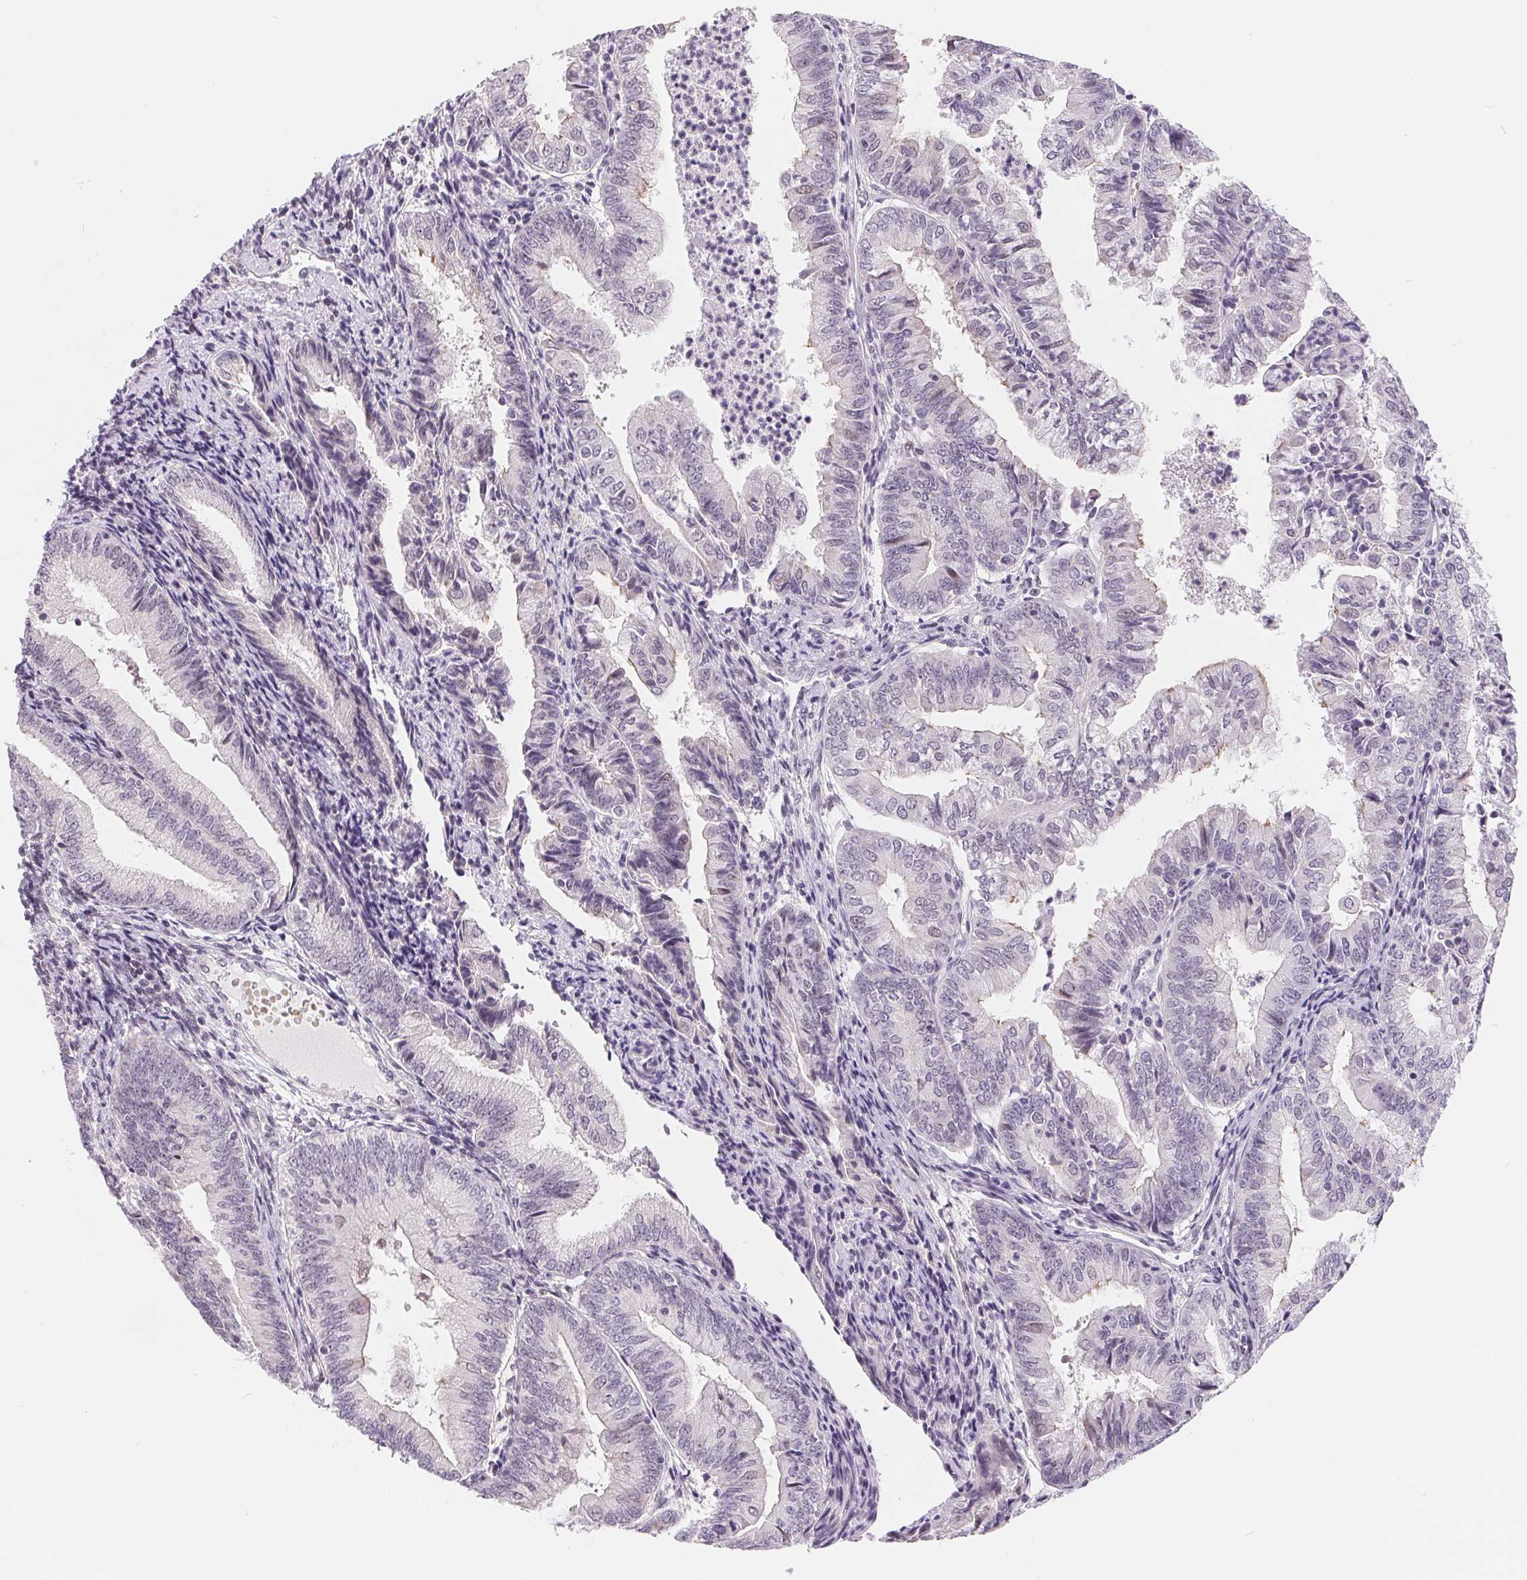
{"staining": {"intensity": "negative", "quantity": "none", "location": "none"}, "tissue": "endometrial cancer", "cell_type": "Tumor cells", "image_type": "cancer", "snomed": [{"axis": "morphology", "description": "Adenocarcinoma, NOS"}, {"axis": "topography", "description": "Endometrium"}], "caption": "DAB immunohistochemical staining of endometrial cancer exhibits no significant expression in tumor cells.", "gene": "LCA5L", "patient": {"sex": "female", "age": 55}}